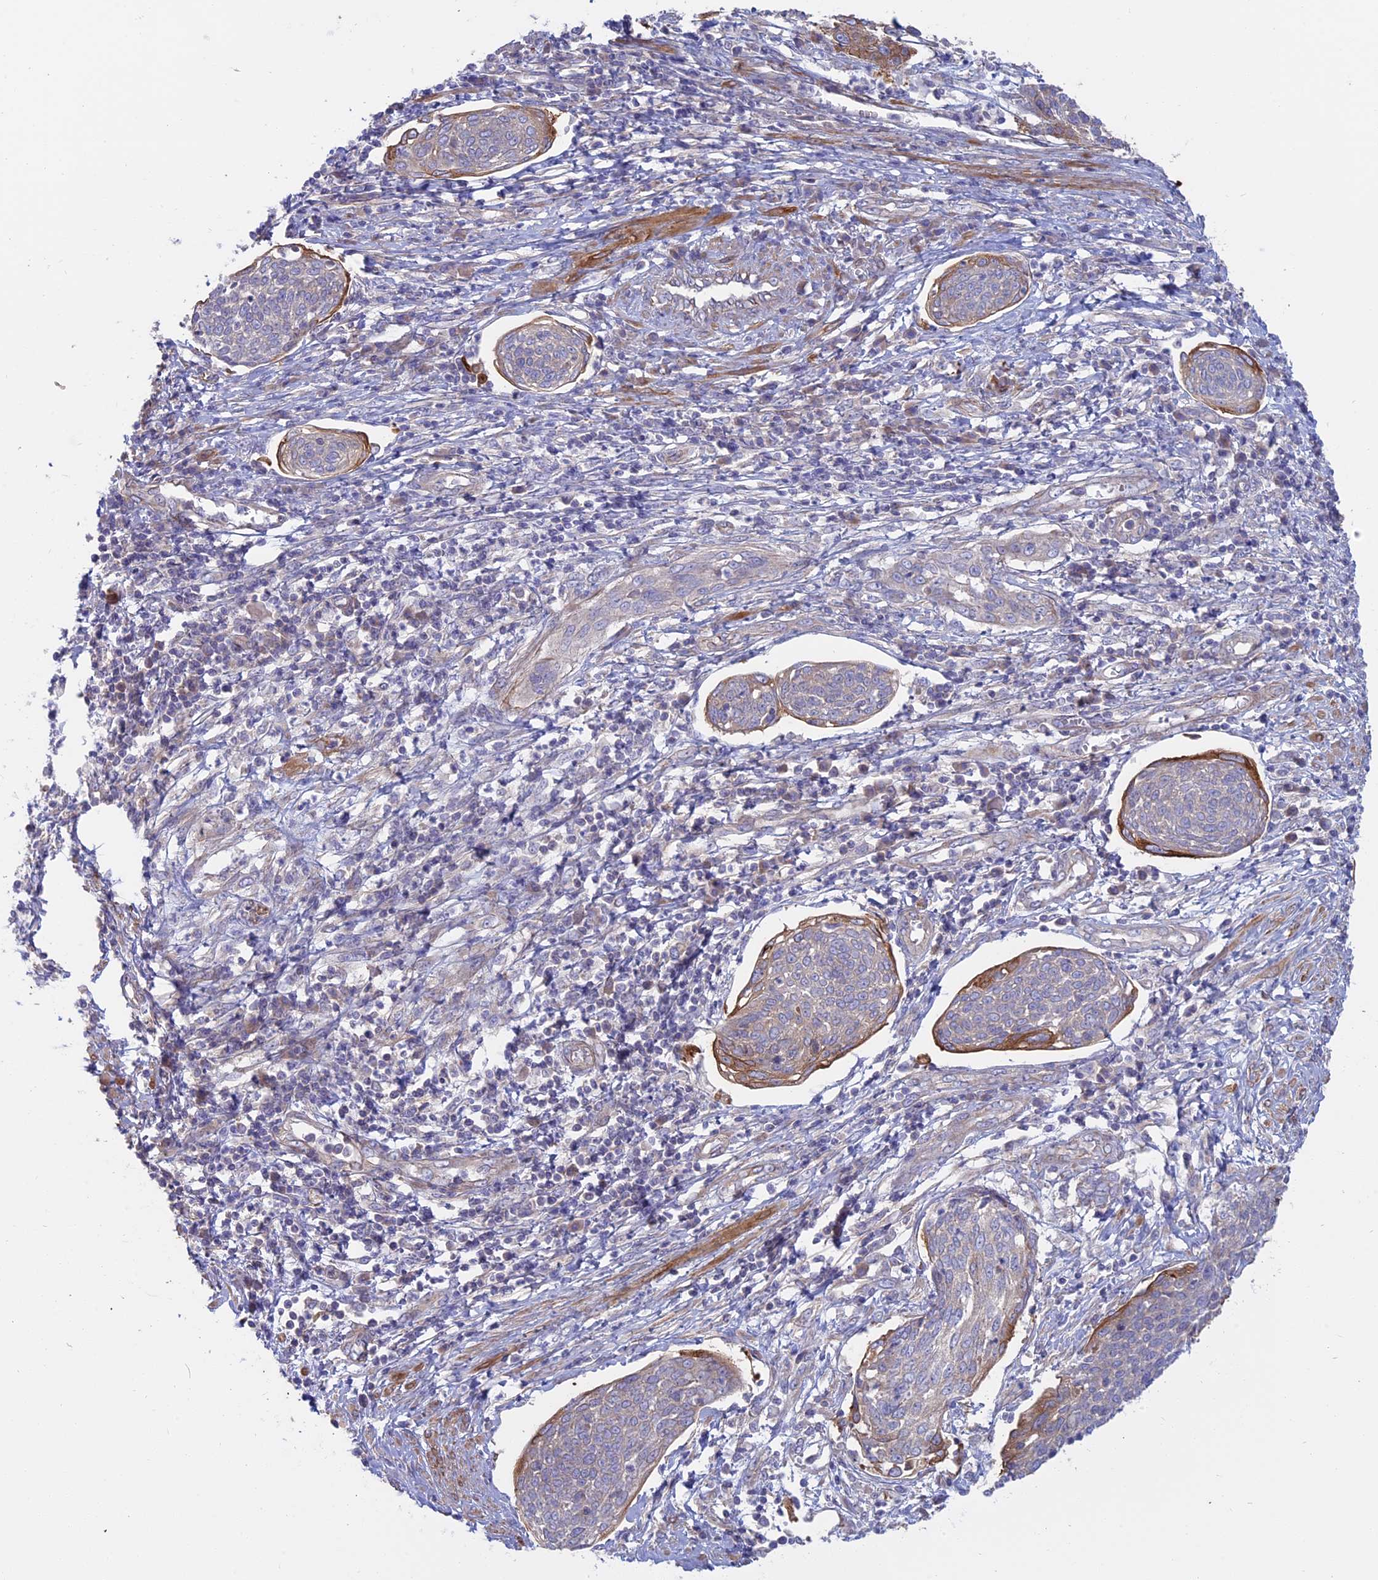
{"staining": {"intensity": "moderate", "quantity": "<25%", "location": "cytoplasmic/membranous"}, "tissue": "cervical cancer", "cell_type": "Tumor cells", "image_type": "cancer", "snomed": [{"axis": "morphology", "description": "Squamous cell carcinoma, NOS"}, {"axis": "topography", "description": "Cervix"}], "caption": "A high-resolution histopathology image shows immunohistochemistry staining of squamous cell carcinoma (cervical), which exhibits moderate cytoplasmic/membranous positivity in about <25% of tumor cells.", "gene": "MYO5B", "patient": {"sex": "female", "age": 34}}